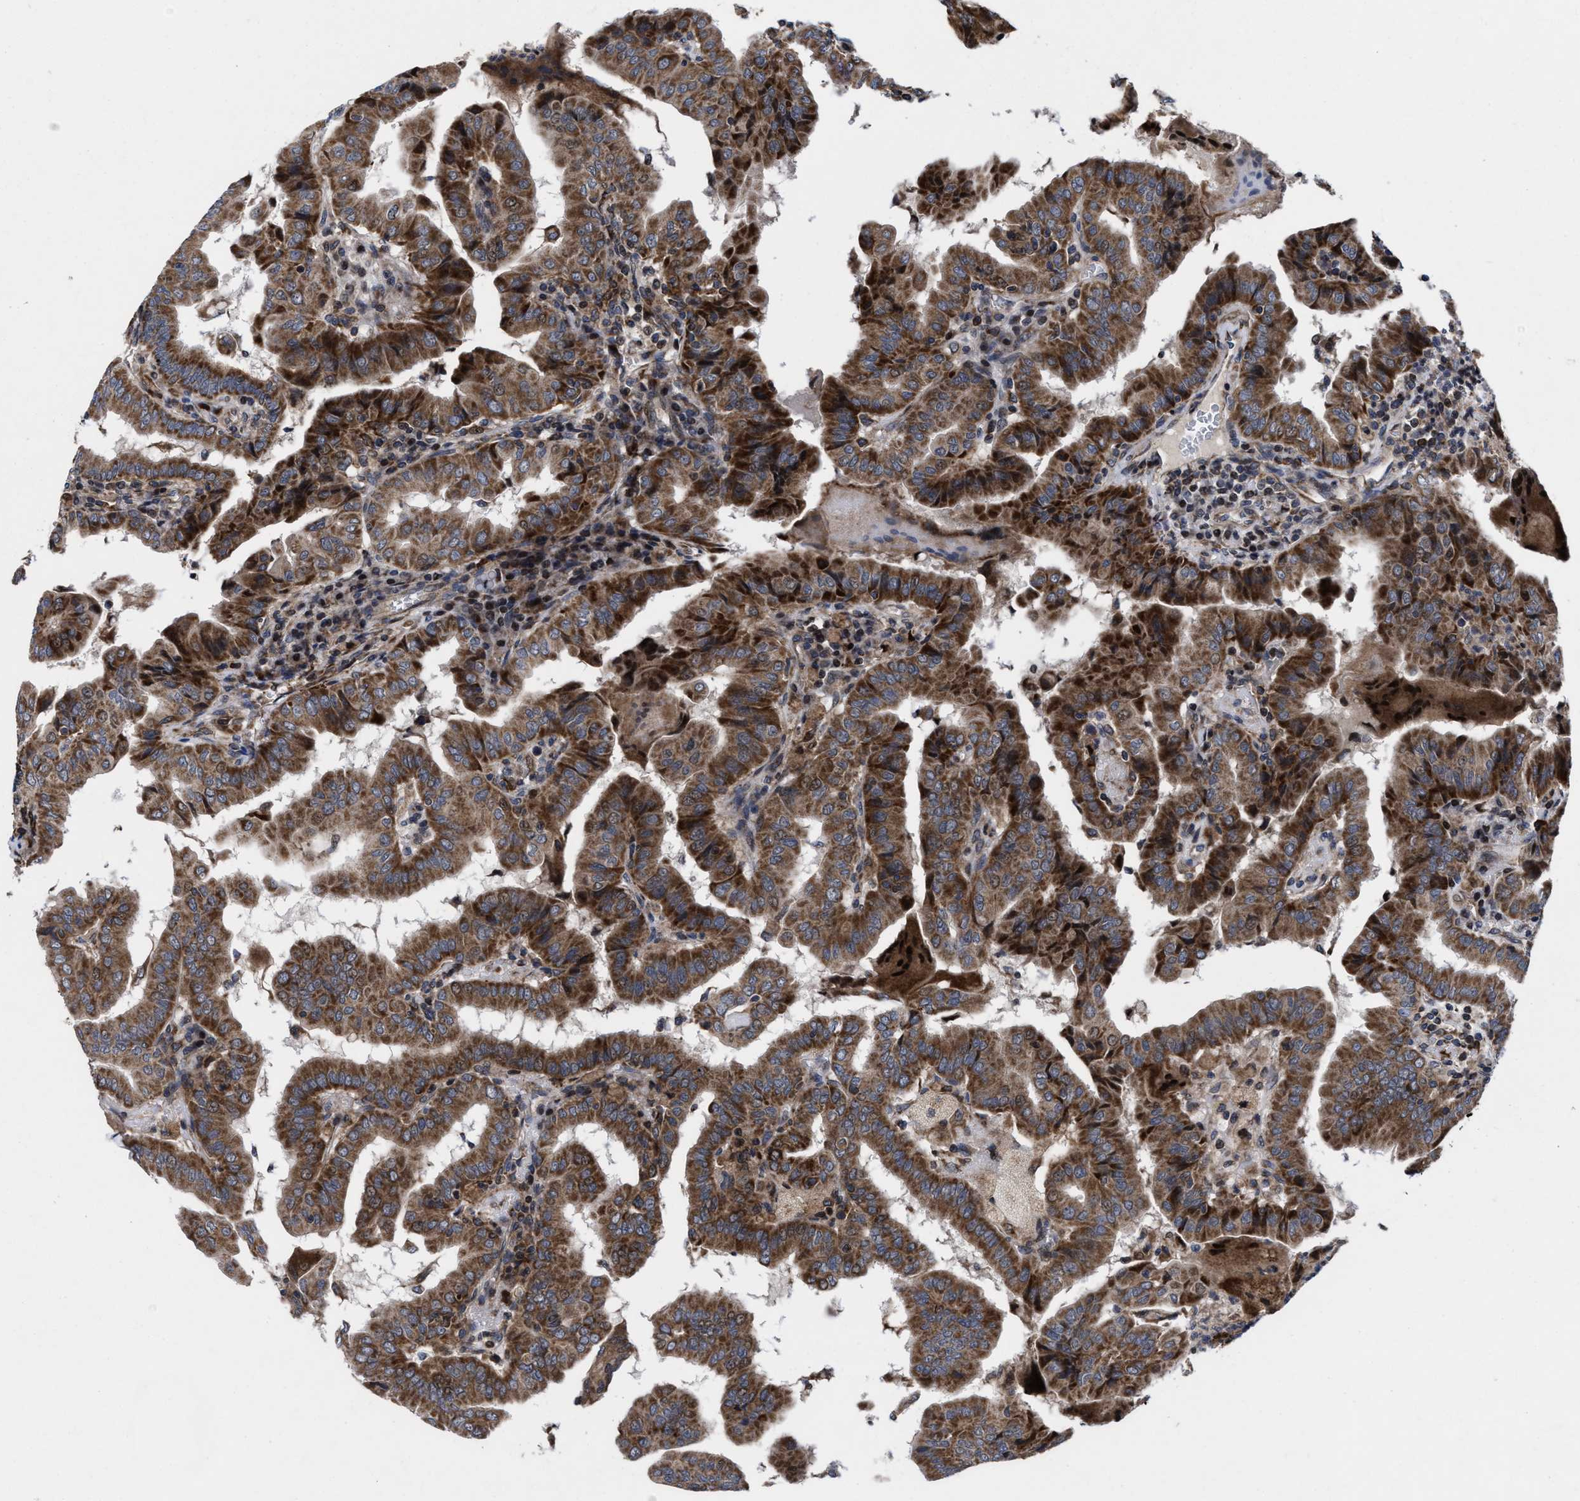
{"staining": {"intensity": "strong", "quantity": ">75%", "location": "cytoplasmic/membranous"}, "tissue": "thyroid cancer", "cell_type": "Tumor cells", "image_type": "cancer", "snomed": [{"axis": "morphology", "description": "Papillary adenocarcinoma, NOS"}, {"axis": "topography", "description": "Thyroid gland"}], "caption": "A brown stain highlights strong cytoplasmic/membranous expression of a protein in human thyroid cancer tumor cells.", "gene": "MRPL50", "patient": {"sex": "male", "age": 33}}